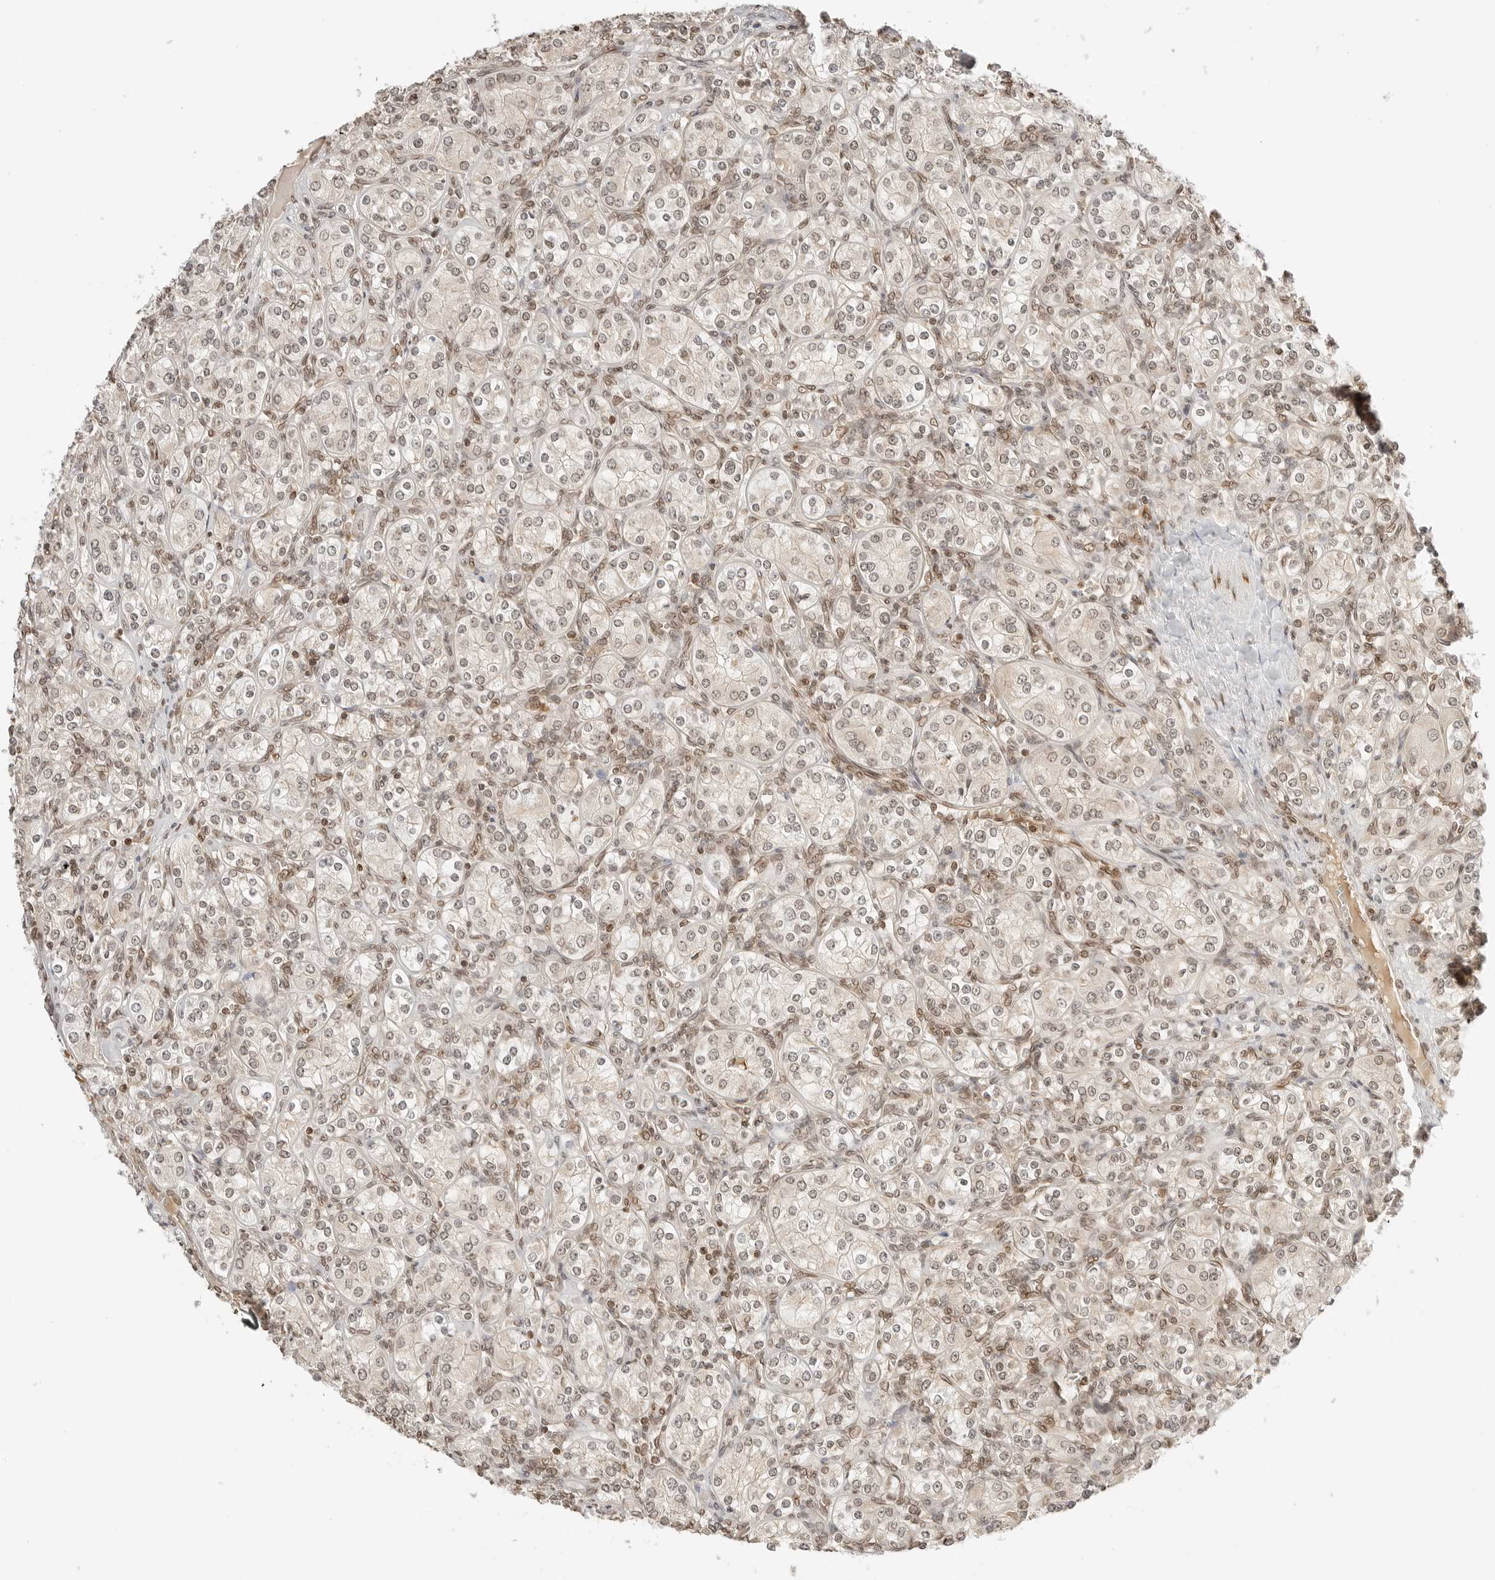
{"staining": {"intensity": "weak", "quantity": "25%-75%", "location": "nuclear"}, "tissue": "renal cancer", "cell_type": "Tumor cells", "image_type": "cancer", "snomed": [{"axis": "morphology", "description": "Adenocarcinoma, NOS"}, {"axis": "topography", "description": "Kidney"}], "caption": "Tumor cells show low levels of weak nuclear staining in about 25%-75% of cells in renal cancer.", "gene": "POLH", "patient": {"sex": "male", "age": 77}}